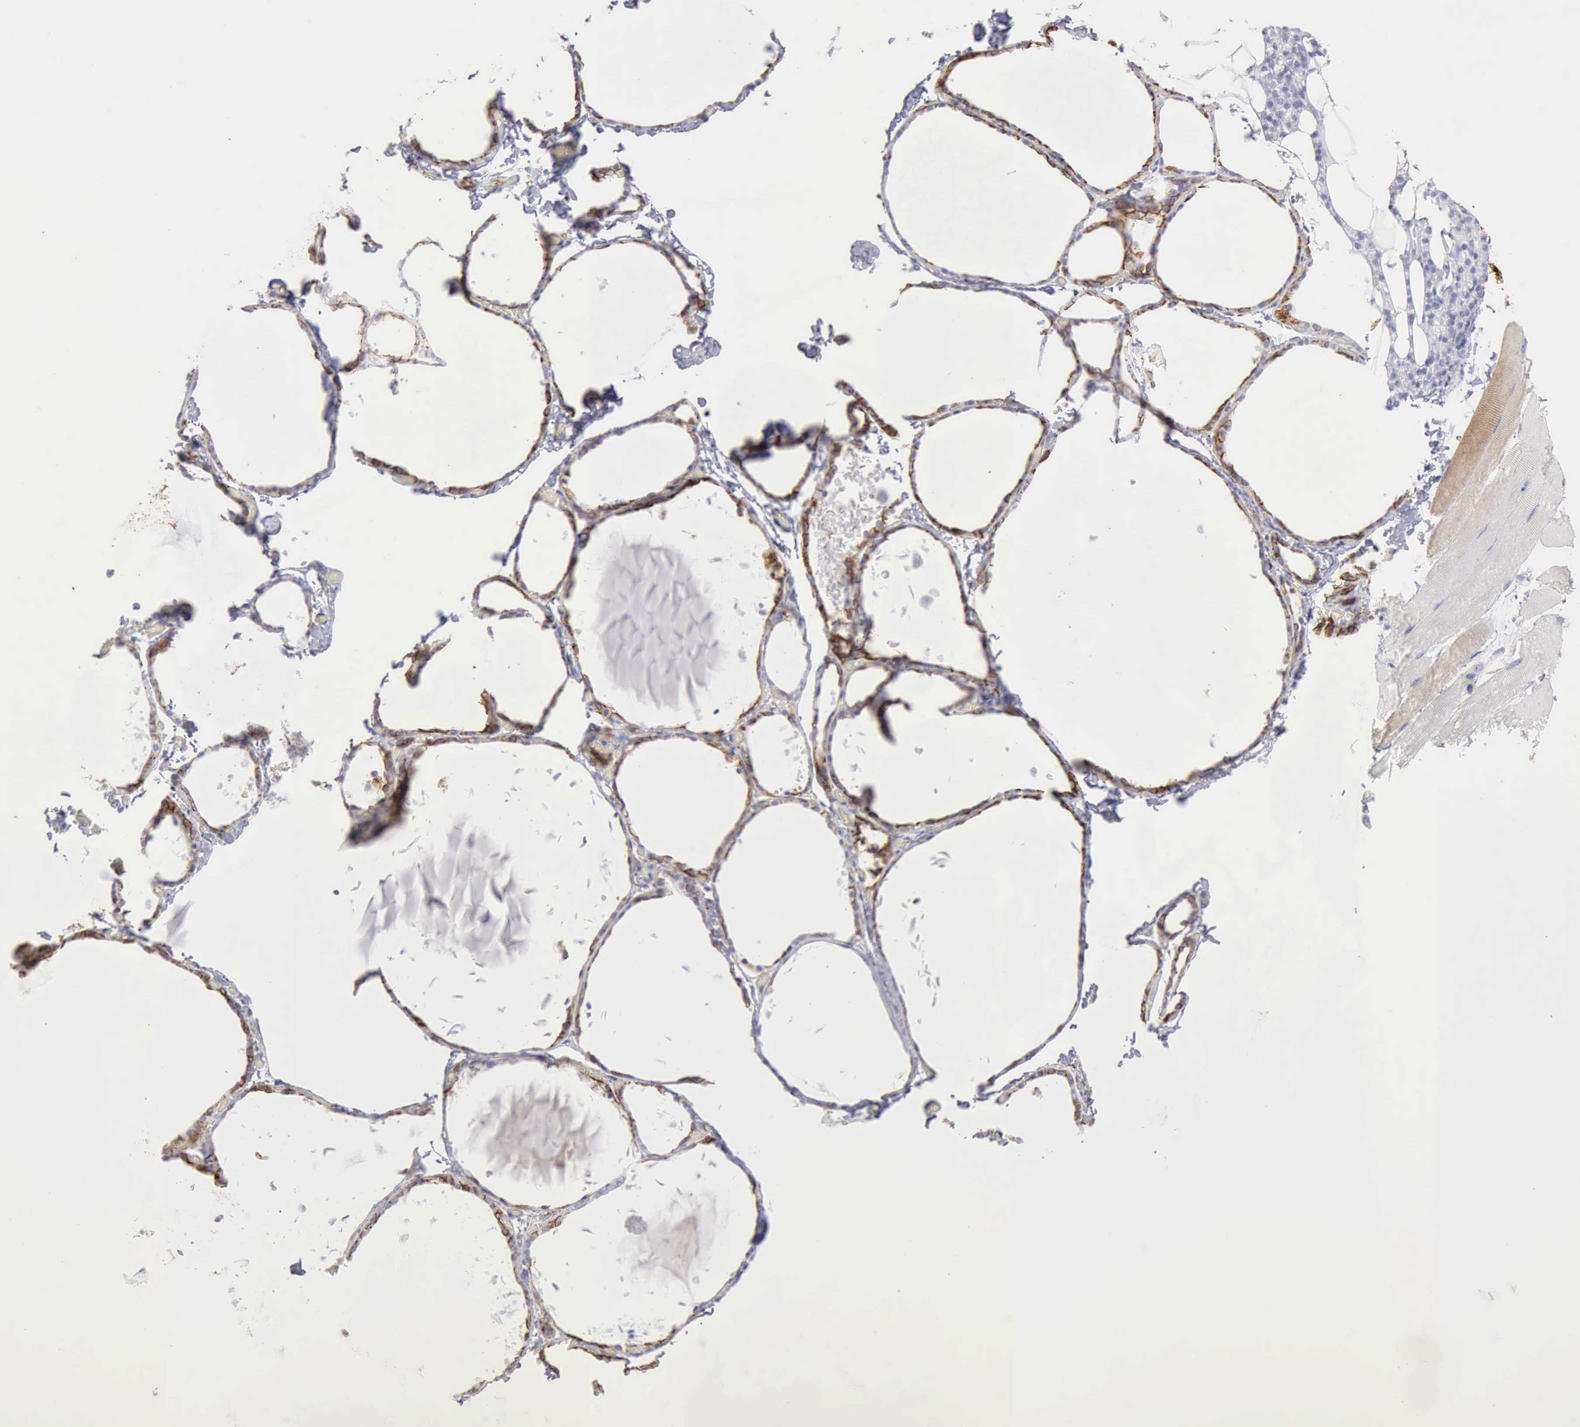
{"staining": {"intensity": "strong", "quantity": ">75%", "location": "cytoplasmic/membranous"}, "tissue": "thyroid gland", "cell_type": "Glandular cells", "image_type": "normal", "snomed": [{"axis": "morphology", "description": "Normal tissue, NOS"}, {"axis": "topography", "description": "Thyroid gland"}], "caption": "IHC staining of unremarkable thyroid gland, which shows high levels of strong cytoplasmic/membranous expression in about >75% of glandular cells indicating strong cytoplasmic/membranous protein staining. The staining was performed using DAB (3,3'-diaminobenzidine) (brown) for protein detection and nuclei were counterstained in hematoxylin (blue).", "gene": "NCAM1", "patient": {"sex": "female", "age": 22}}